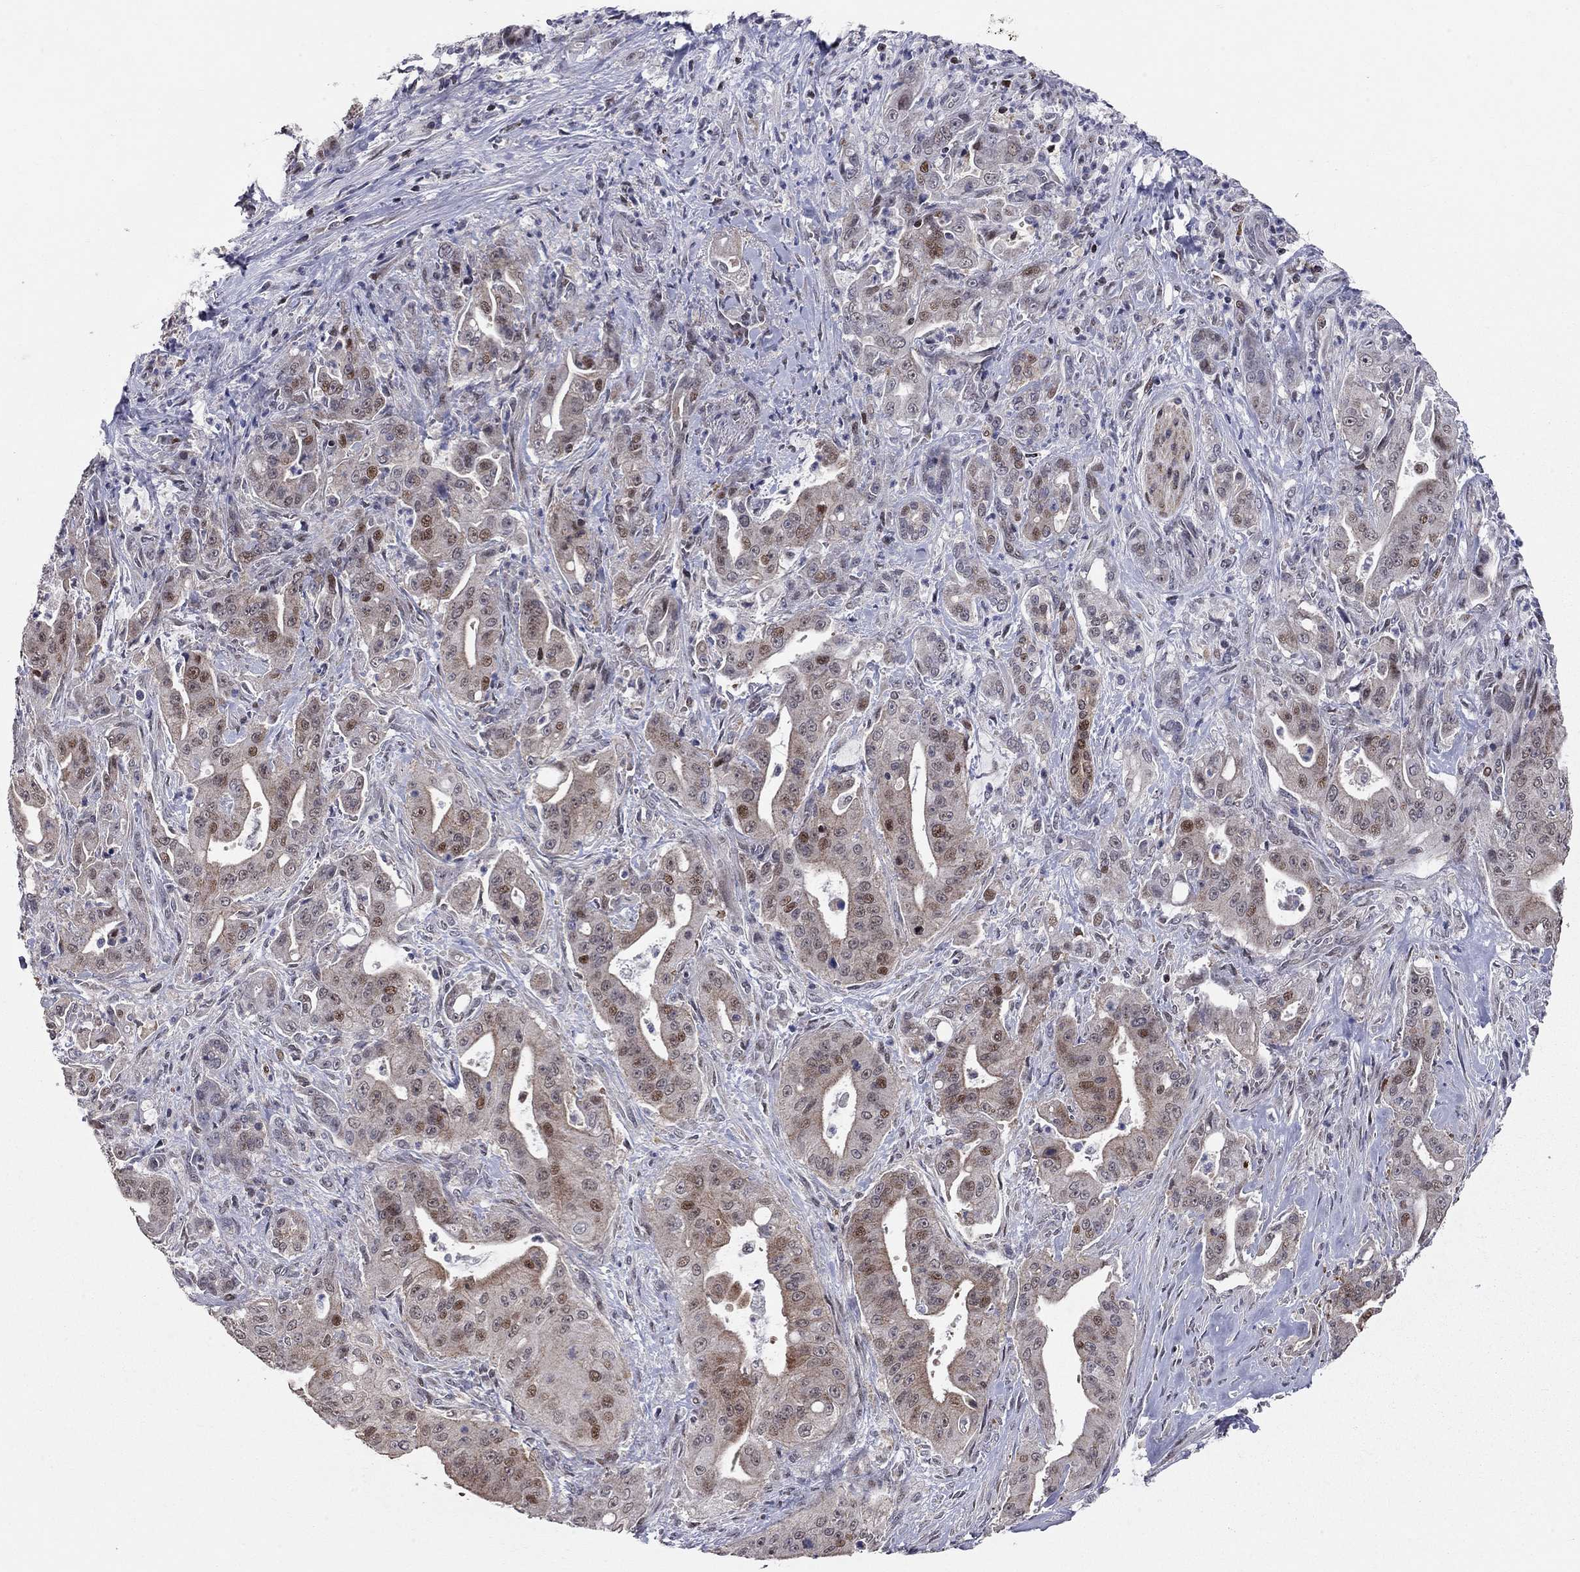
{"staining": {"intensity": "moderate", "quantity": "<25%", "location": "nuclear"}, "tissue": "pancreatic cancer", "cell_type": "Tumor cells", "image_type": "cancer", "snomed": [{"axis": "morphology", "description": "Normal tissue, NOS"}, {"axis": "morphology", "description": "Inflammation, NOS"}, {"axis": "morphology", "description": "Adenocarcinoma, NOS"}, {"axis": "topography", "description": "Pancreas"}], "caption": "Protein expression analysis of pancreatic adenocarcinoma displays moderate nuclear positivity in approximately <25% of tumor cells.", "gene": "HDAC3", "patient": {"sex": "male", "age": 57}}